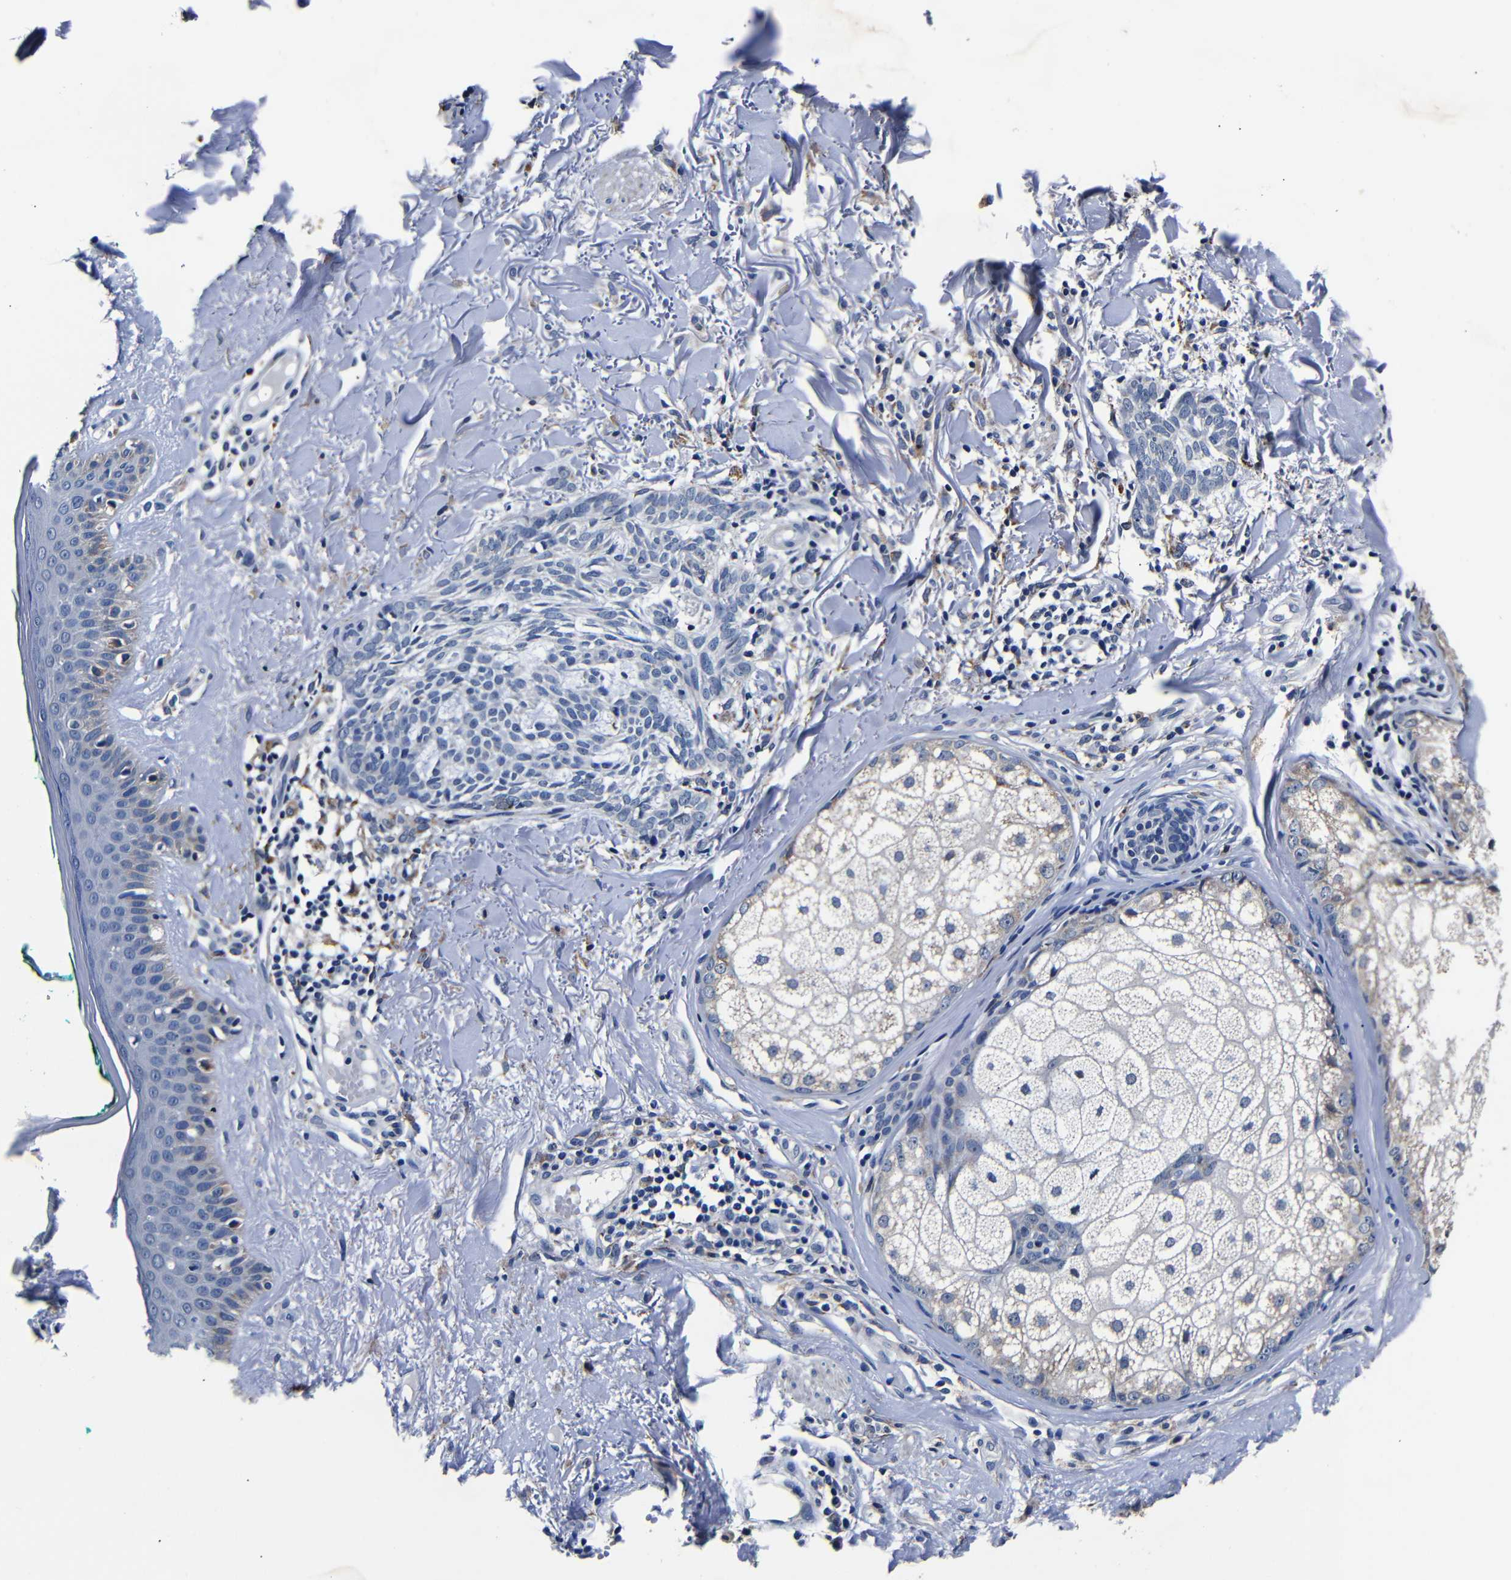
{"staining": {"intensity": "negative", "quantity": "none", "location": "none"}, "tissue": "skin cancer", "cell_type": "Tumor cells", "image_type": "cancer", "snomed": [{"axis": "morphology", "description": "Basal cell carcinoma"}, {"axis": "topography", "description": "Skin"}], "caption": "The immunohistochemistry (IHC) micrograph has no significant positivity in tumor cells of basal cell carcinoma (skin) tissue. Nuclei are stained in blue.", "gene": "DEPP1", "patient": {"sex": "male", "age": 43}}